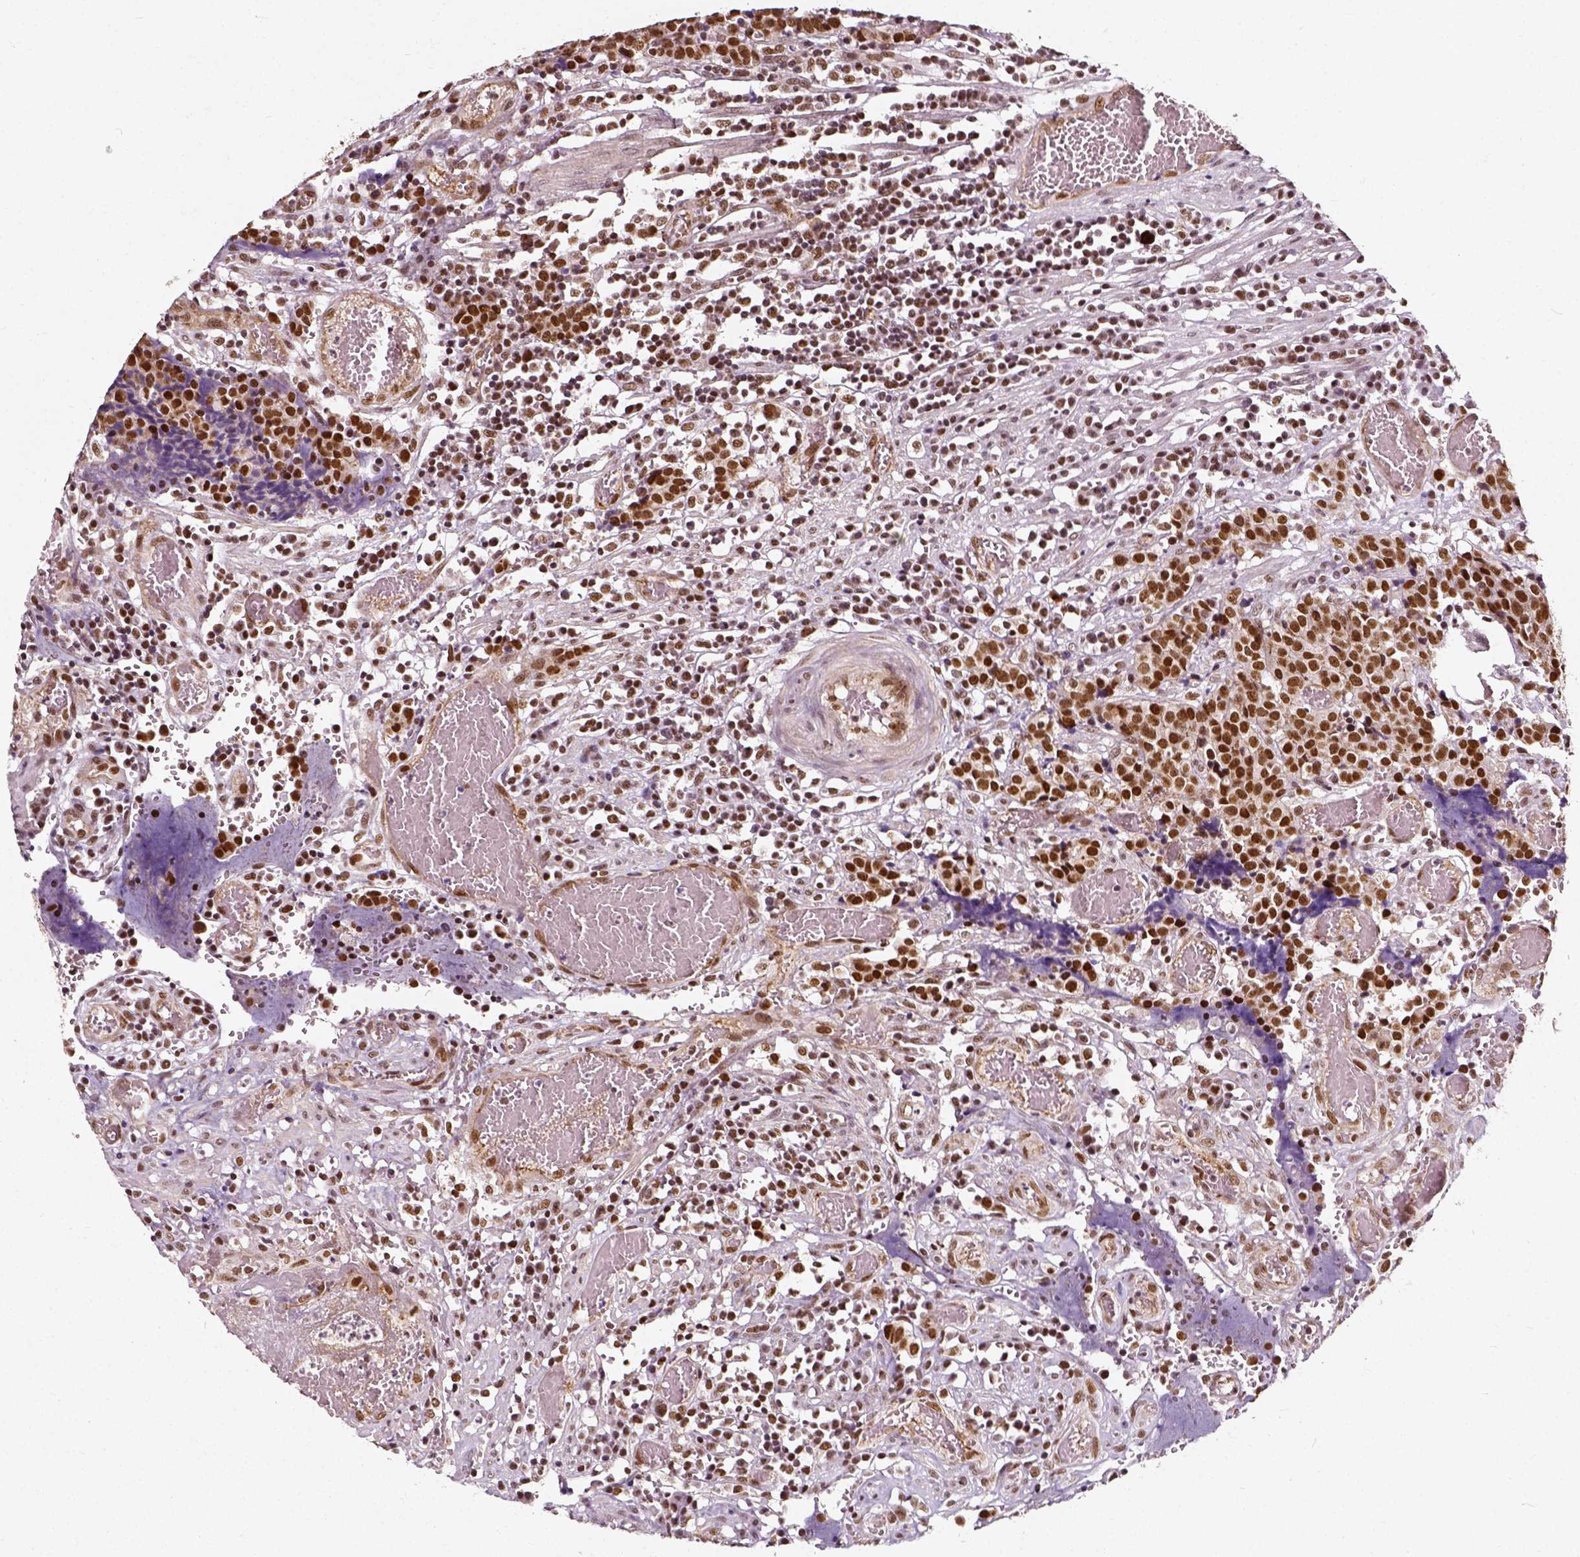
{"staining": {"intensity": "moderate", "quantity": ">75%", "location": "nuclear"}, "tissue": "prostate cancer", "cell_type": "Tumor cells", "image_type": "cancer", "snomed": [{"axis": "morphology", "description": "Adenocarcinoma, High grade"}, {"axis": "topography", "description": "Prostate and seminal vesicle, NOS"}], "caption": "Brown immunohistochemical staining in human prostate cancer (adenocarcinoma (high-grade)) shows moderate nuclear expression in approximately >75% of tumor cells.", "gene": "NACC1", "patient": {"sex": "male", "age": 60}}